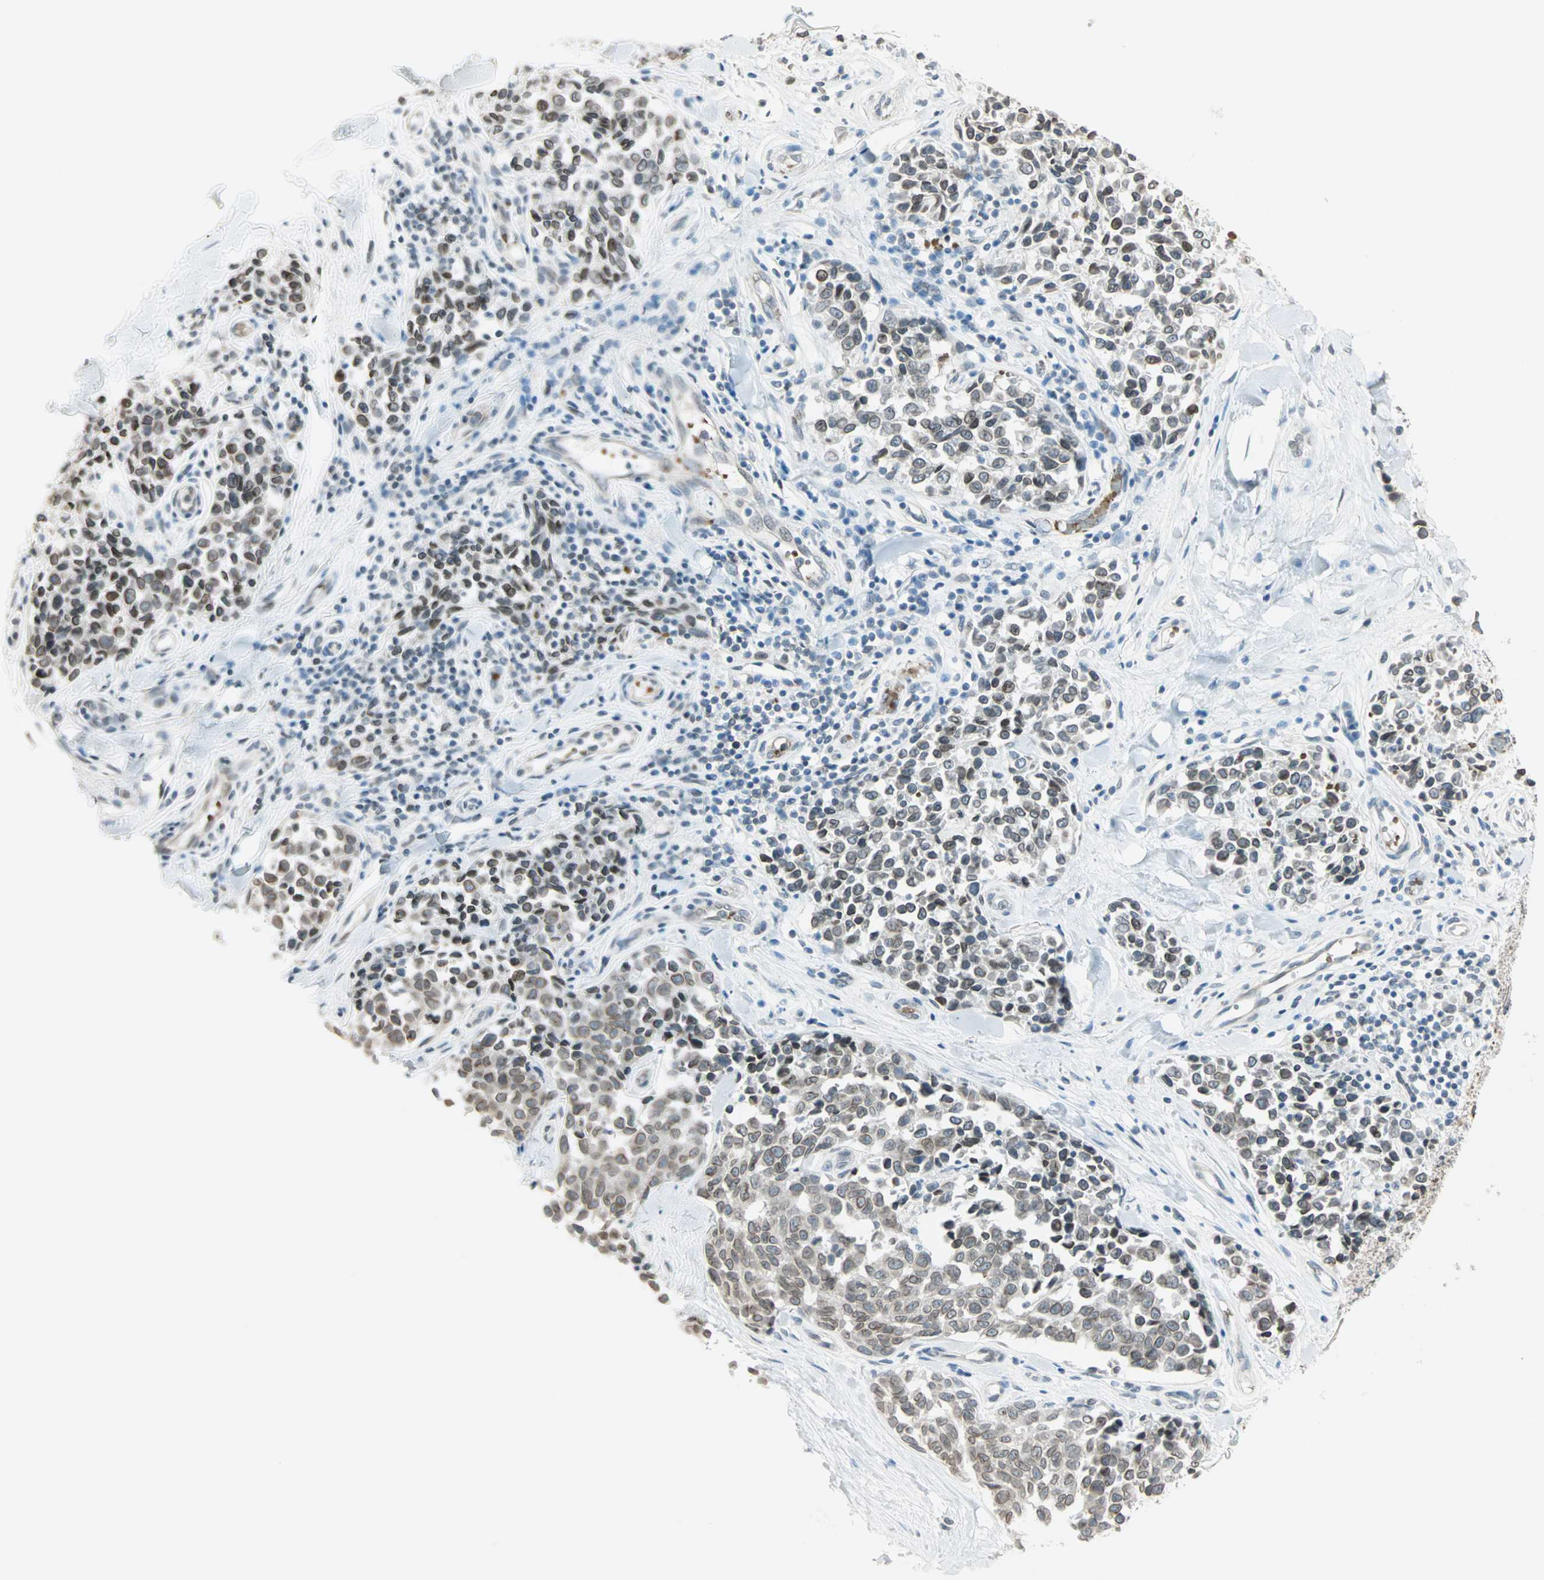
{"staining": {"intensity": "weak", "quantity": "<25%", "location": "nuclear"}, "tissue": "melanoma", "cell_type": "Tumor cells", "image_type": "cancer", "snomed": [{"axis": "morphology", "description": "Malignant melanoma, NOS"}, {"axis": "topography", "description": "Skin"}], "caption": "An IHC image of malignant melanoma is shown. There is no staining in tumor cells of malignant melanoma.", "gene": "BCAN", "patient": {"sex": "female", "age": 64}}